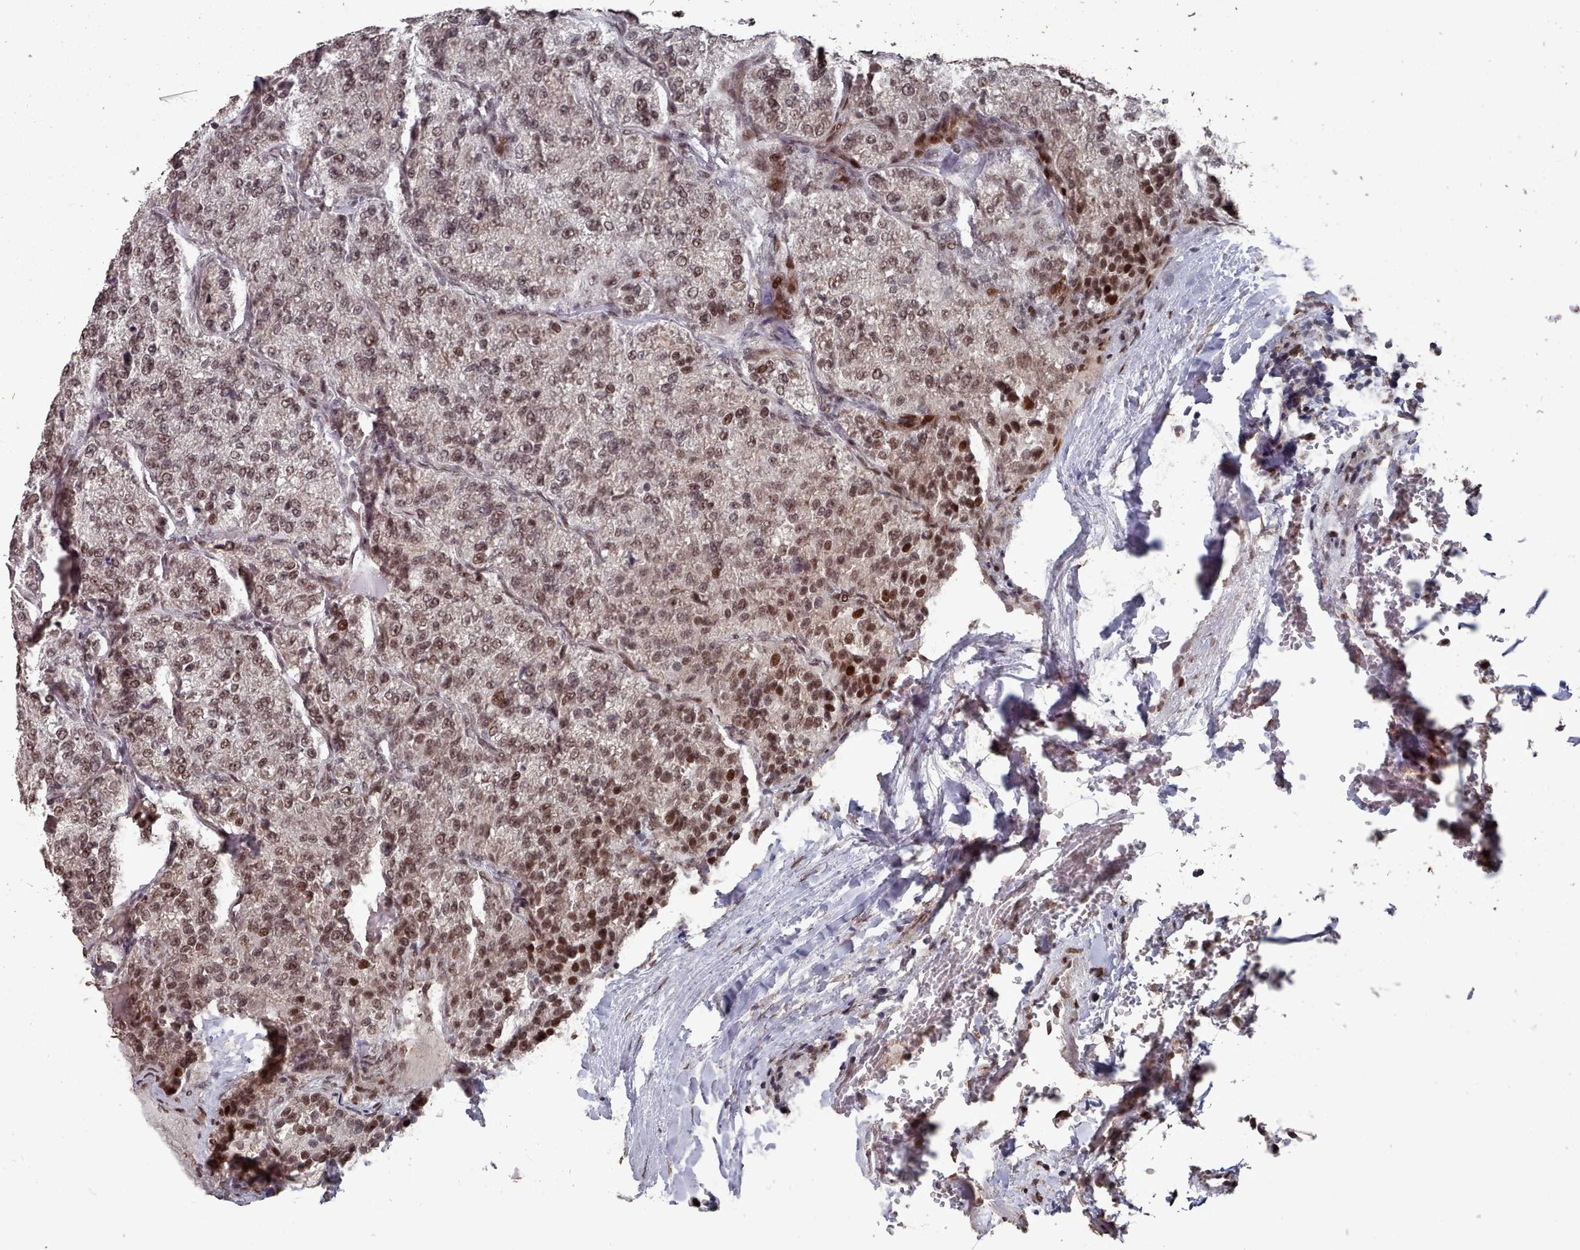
{"staining": {"intensity": "moderate", "quantity": ">75%", "location": "nuclear"}, "tissue": "renal cancer", "cell_type": "Tumor cells", "image_type": "cancer", "snomed": [{"axis": "morphology", "description": "Adenocarcinoma, NOS"}, {"axis": "topography", "description": "Kidney"}], "caption": "Brown immunohistochemical staining in renal cancer shows moderate nuclear expression in approximately >75% of tumor cells.", "gene": "PNRC2", "patient": {"sex": "female", "age": 63}}